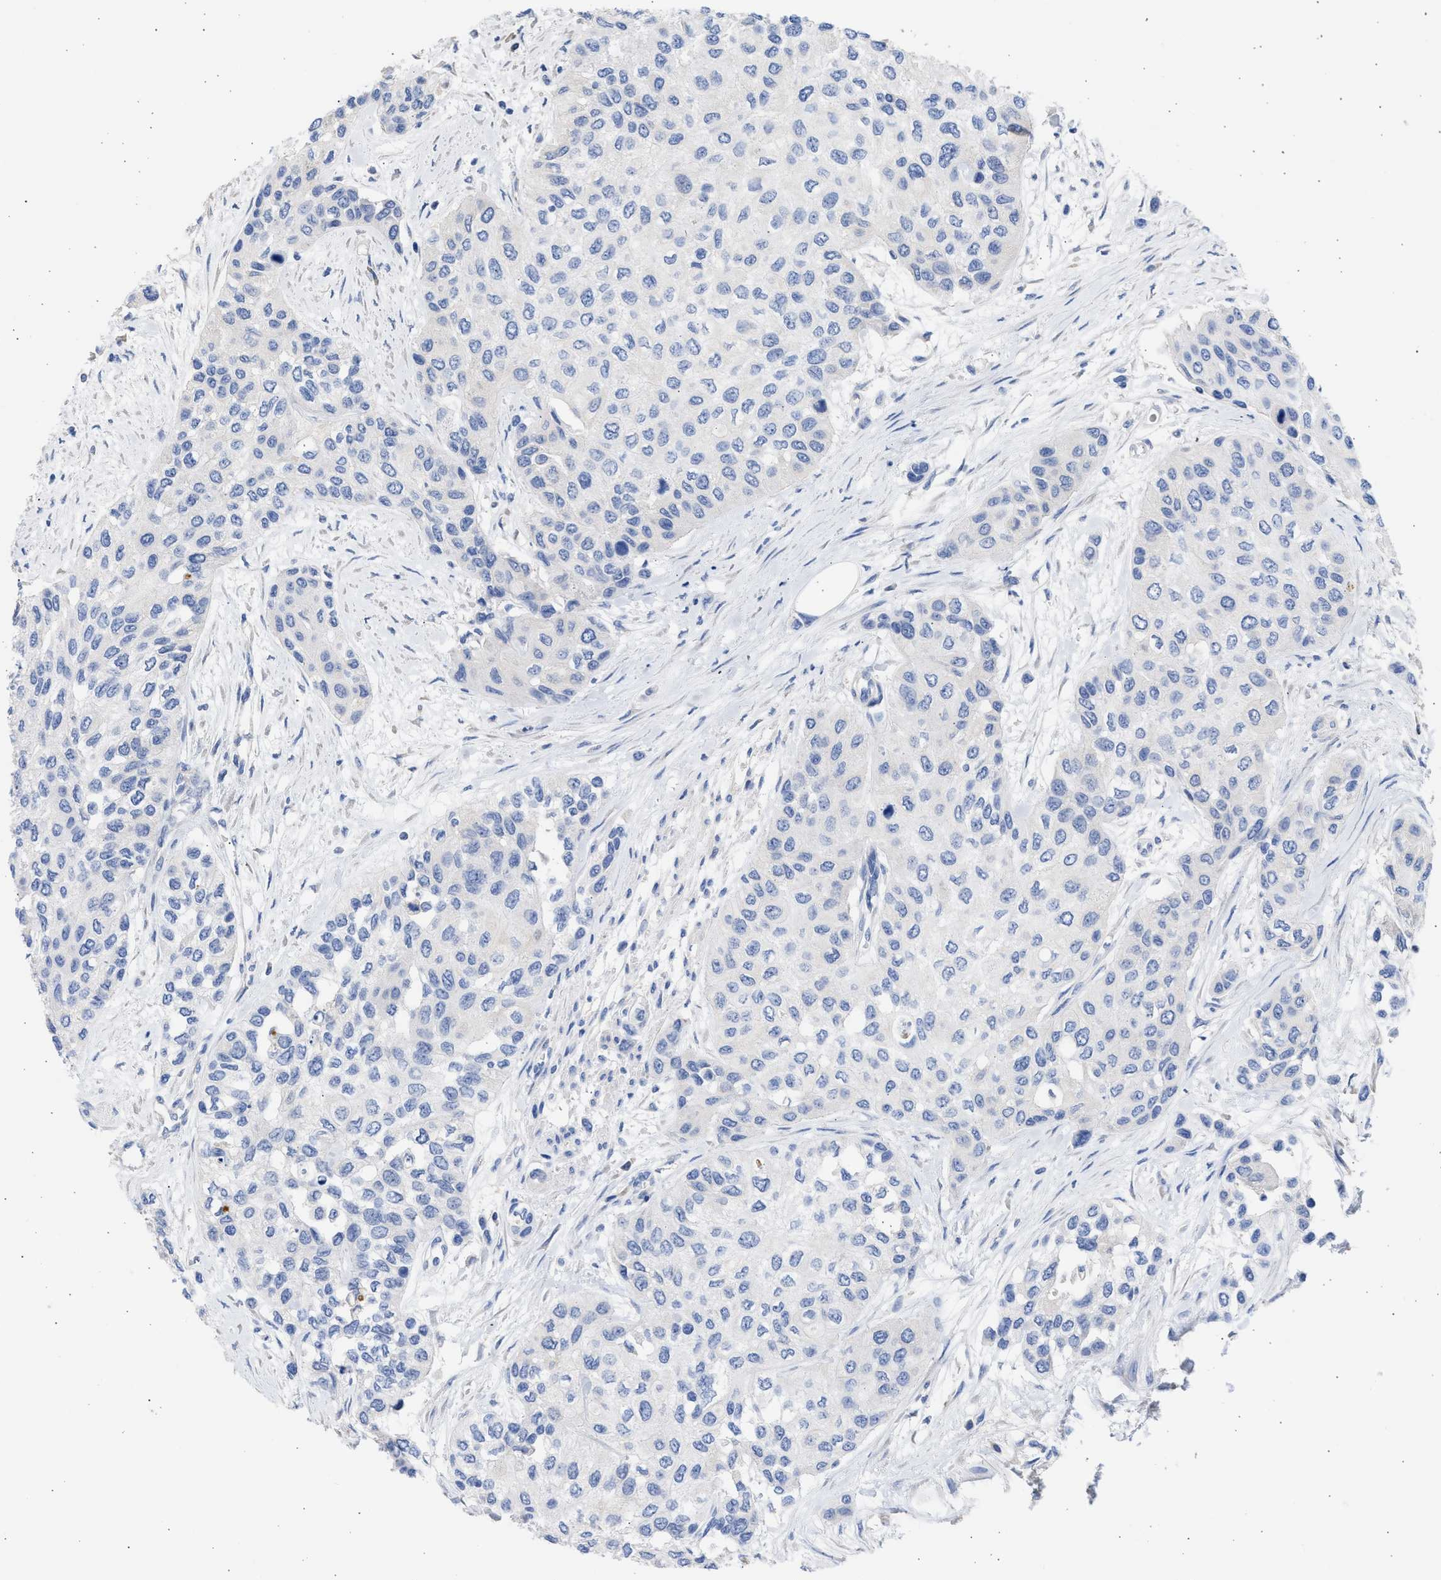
{"staining": {"intensity": "negative", "quantity": "none", "location": "none"}, "tissue": "urothelial cancer", "cell_type": "Tumor cells", "image_type": "cancer", "snomed": [{"axis": "morphology", "description": "Urothelial carcinoma, High grade"}, {"axis": "topography", "description": "Urinary bladder"}], "caption": "IHC of human urothelial cancer demonstrates no expression in tumor cells.", "gene": "RSPH1", "patient": {"sex": "female", "age": 56}}